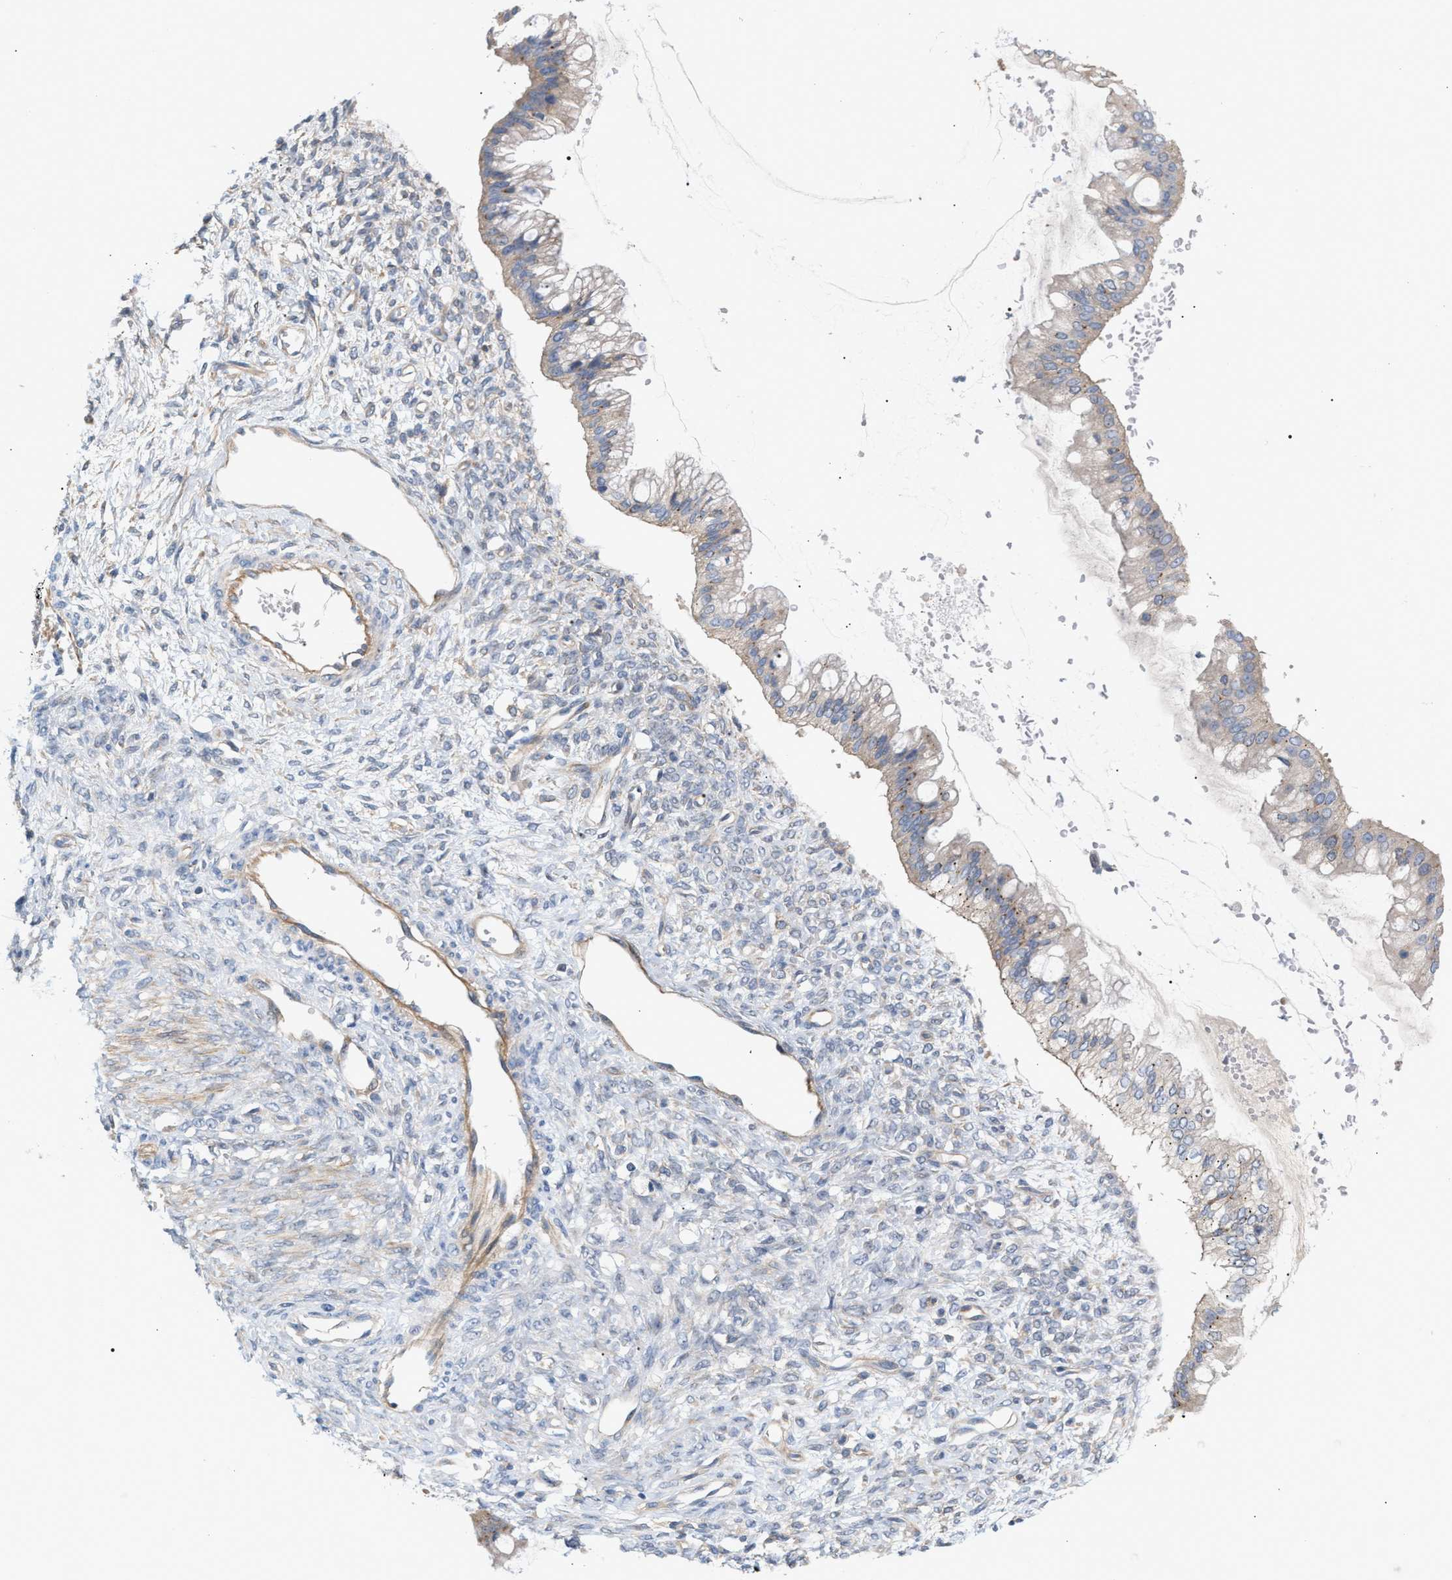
{"staining": {"intensity": "weak", "quantity": "<25%", "location": "cytoplasmic/membranous"}, "tissue": "ovarian cancer", "cell_type": "Tumor cells", "image_type": "cancer", "snomed": [{"axis": "morphology", "description": "Cystadenocarcinoma, mucinous, NOS"}, {"axis": "topography", "description": "Ovary"}], "caption": "The micrograph shows no staining of tumor cells in ovarian cancer (mucinous cystadenocarcinoma). Nuclei are stained in blue.", "gene": "LRCH1", "patient": {"sex": "female", "age": 73}}